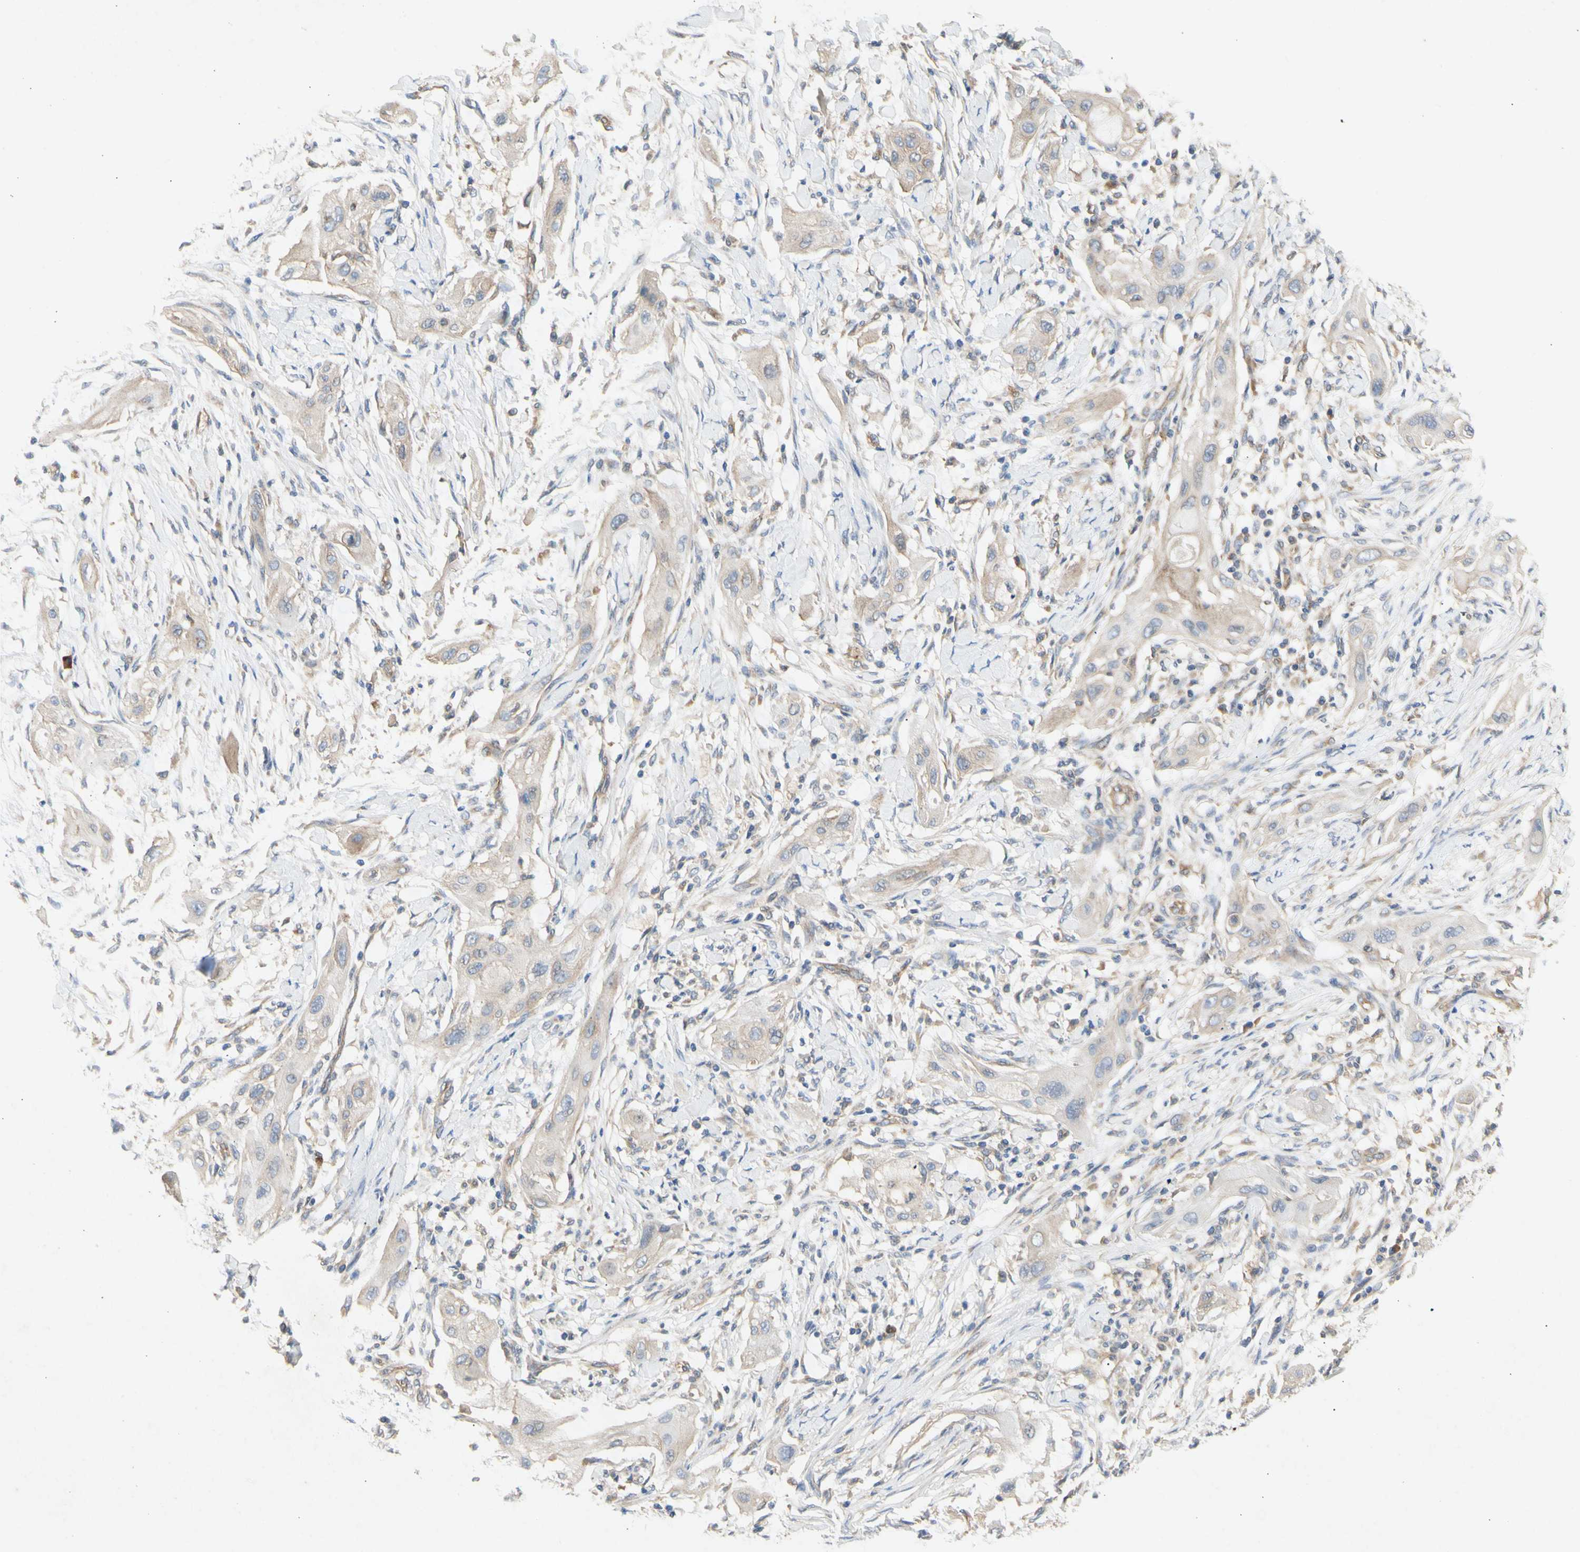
{"staining": {"intensity": "weak", "quantity": ">75%", "location": "cytoplasmic/membranous"}, "tissue": "lung cancer", "cell_type": "Tumor cells", "image_type": "cancer", "snomed": [{"axis": "morphology", "description": "Squamous cell carcinoma, NOS"}, {"axis": "topography", "description": "Lung"}], "caption": "This photomicrograph demonstrates lung cancer stained with immunohistochemistry to label a protein in brown. The cytoplasmic/membranous of tumor cells show weak positivity for the protein. Nuclei are counter-stained blue.", "gene": "KLC1", "patient": {"sex": "female", "age": 47}}